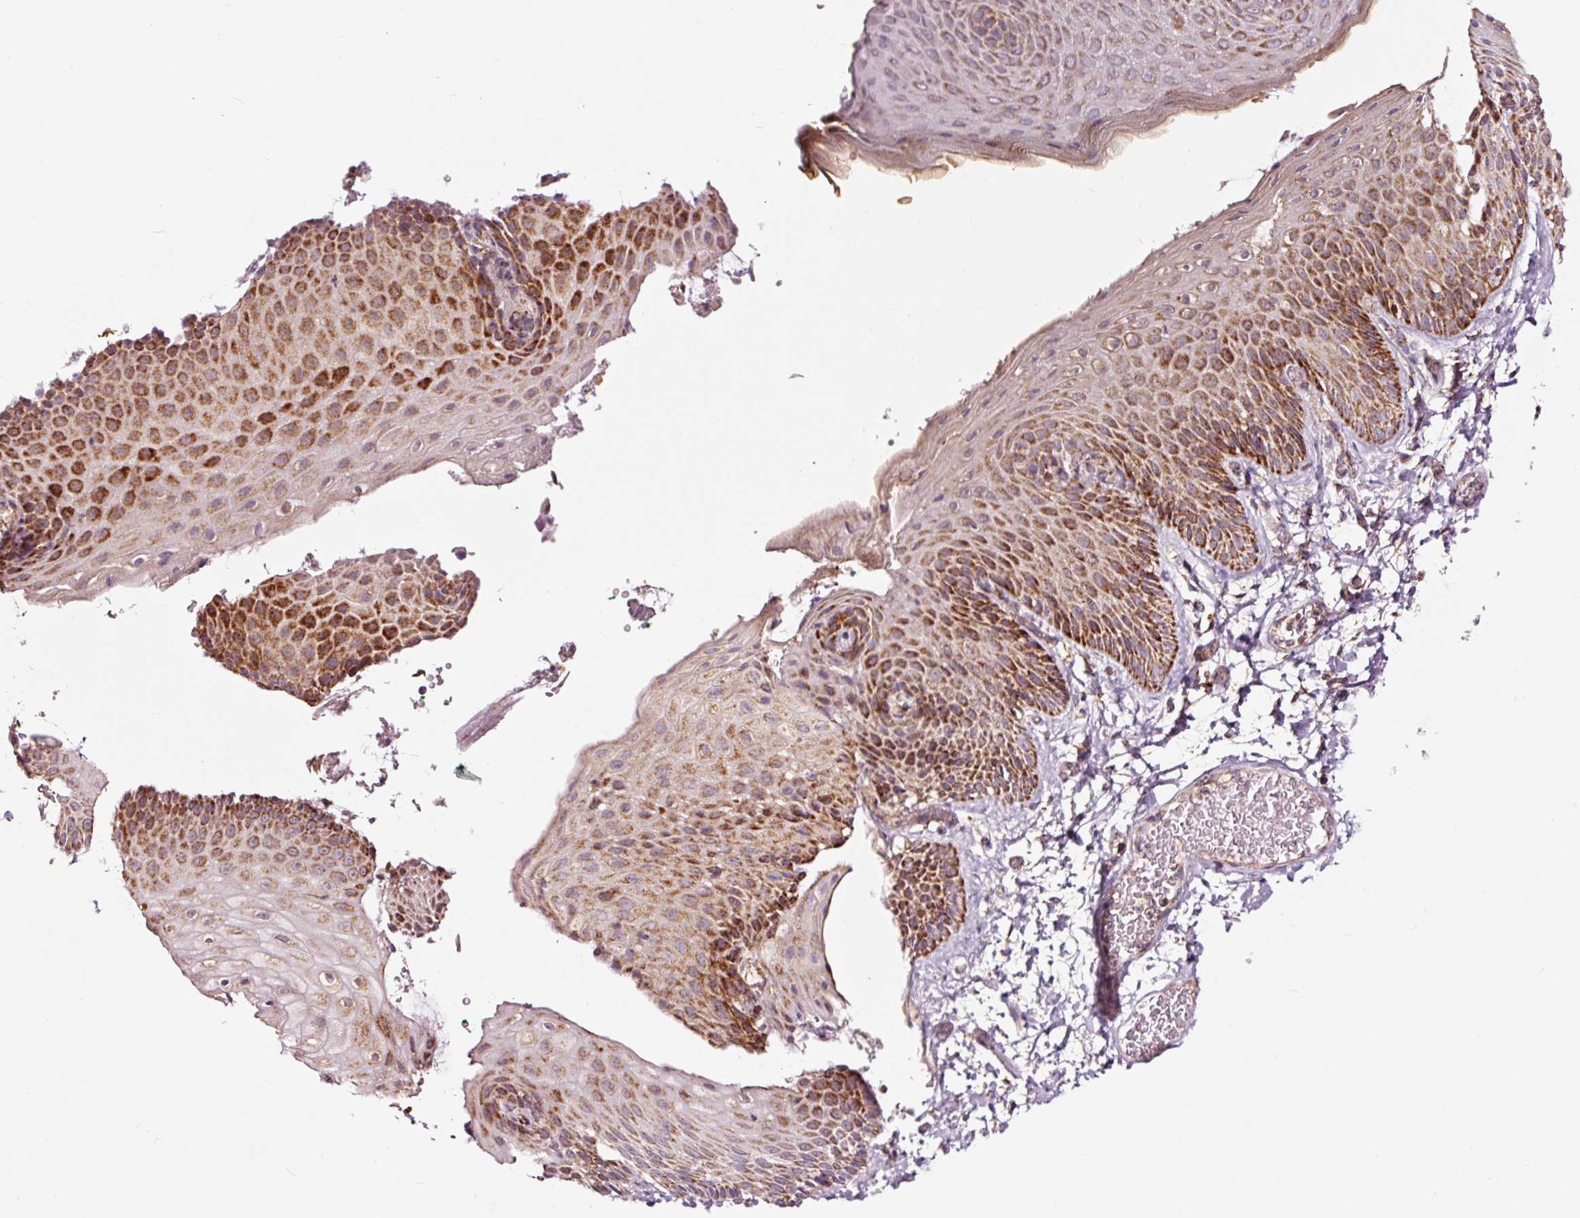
{"staining": {"intensity": "strong", "quantity": ">75%", "location": "cytoplasmic/membranous"}, "tissue": "skin", "cell_type": "Epidermal cells", "image_type": "normal", "snomed": [{"axis": "morphology", "description": "Normal tissue, NOS"}, {"axis": "morphology", "description": "Hemorrhoids"}, {"axis": "morphology", "description": "Inflammation, NOS"}, {"axis": "topography", "description": "Anal"}], "caption": "Skin stained with DAB (3,3'-diaminobenzidine) immunohistochemistry (IHC) exhibits high levels of strong cytoplasmic/membranous positivity in approximately >75% of epidermal cells.", "gene": "TPM1", "patient": {"sex": "male", "age": 60}}